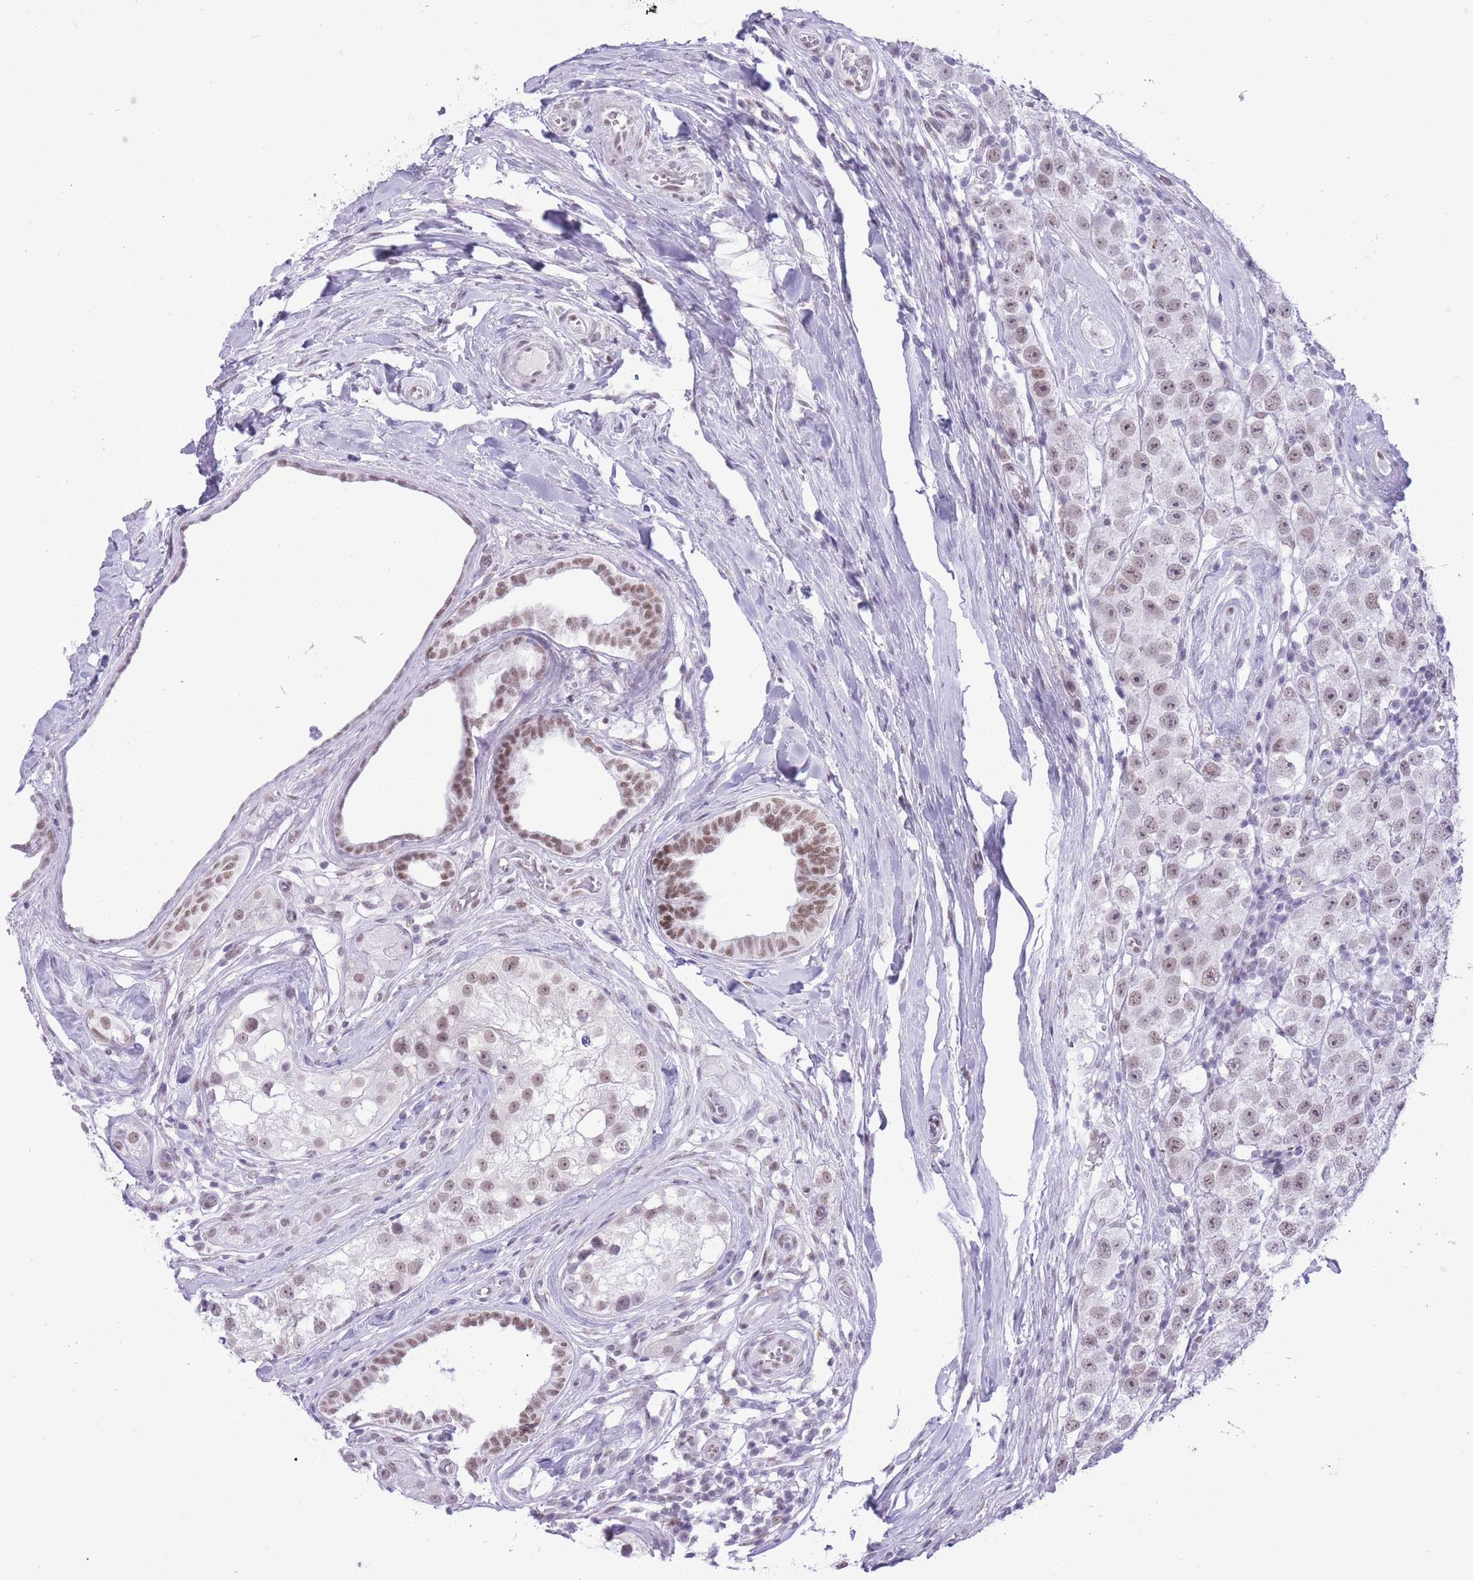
{"staining": {"intensity": "weak", "quantity": ">75%", "location": "nuclear"}, "tissue": "testis cancer", "cell_type": "Tumor cells", "image_type": "cancer", "snomed": [{"axis": "morphology", "description": "Seminoma, NOS"}, {"axis": "topography", "description": "Testis"}], "caption": "Brown immunohistochemical staining in testis seminoma shows weak nuclear expression in approximately >75% of tumor cells.", "gene": "ZBED5", "patient": {"sex": "male", "age": 34}}